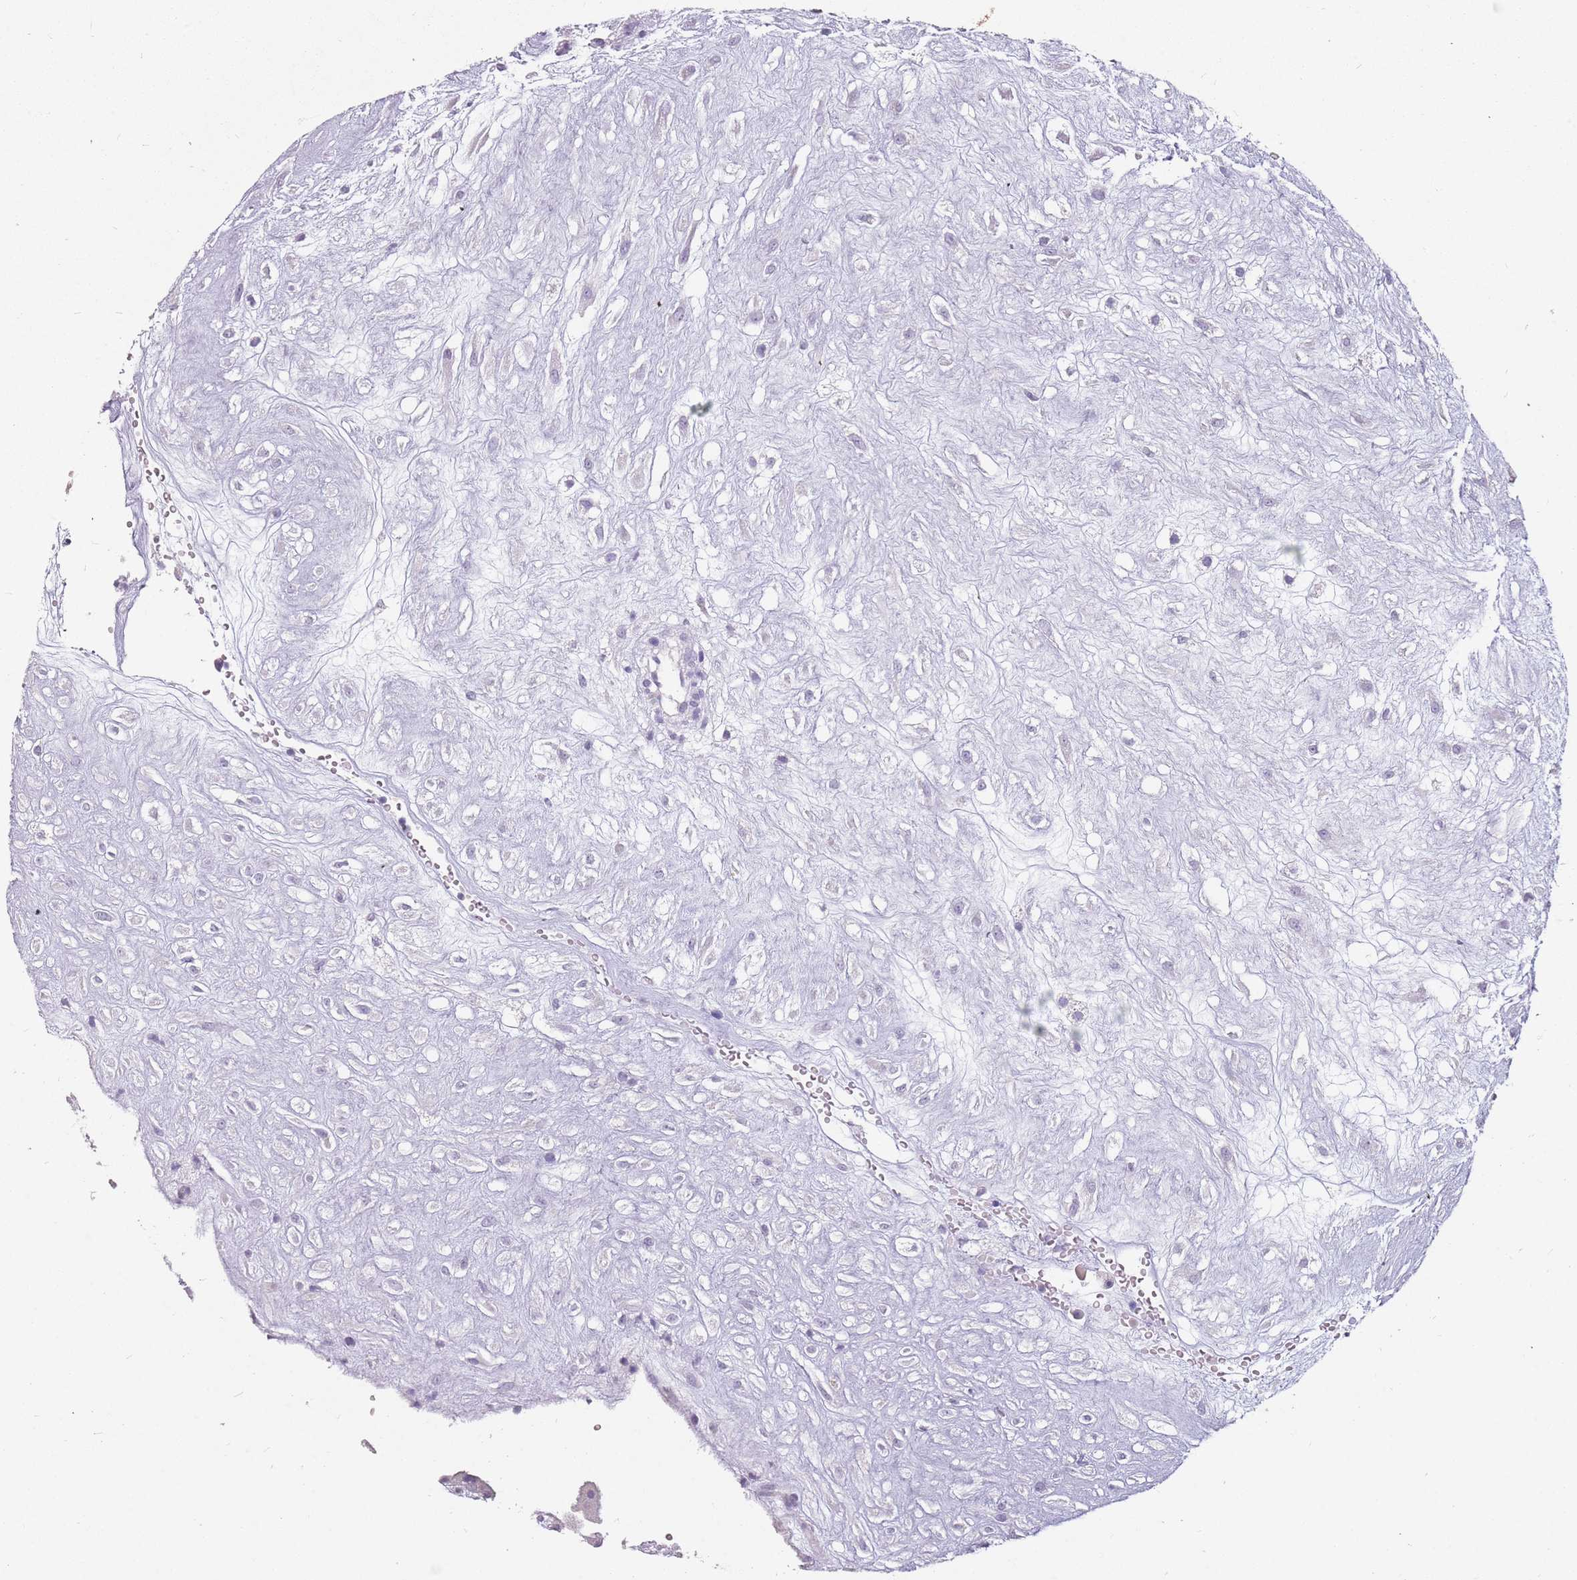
{"staining": {"intensity": "negative", "quantity": "none", "location": "none"}, "tissue": "placenta", "cell_type": "Decidual cells", "image_type": "normal", "snomed": [{"axis": "morphology", "description": "Normal tissue, NOS"}, {"axis": "topography", "description": "Placenta"}], "caption": "Placenta stained for a protein using immunohistochemistry (IHC) reveals no staining decidual cells.", "gene": "DDX4", "patient": {"sex": "female", "age": 18}}